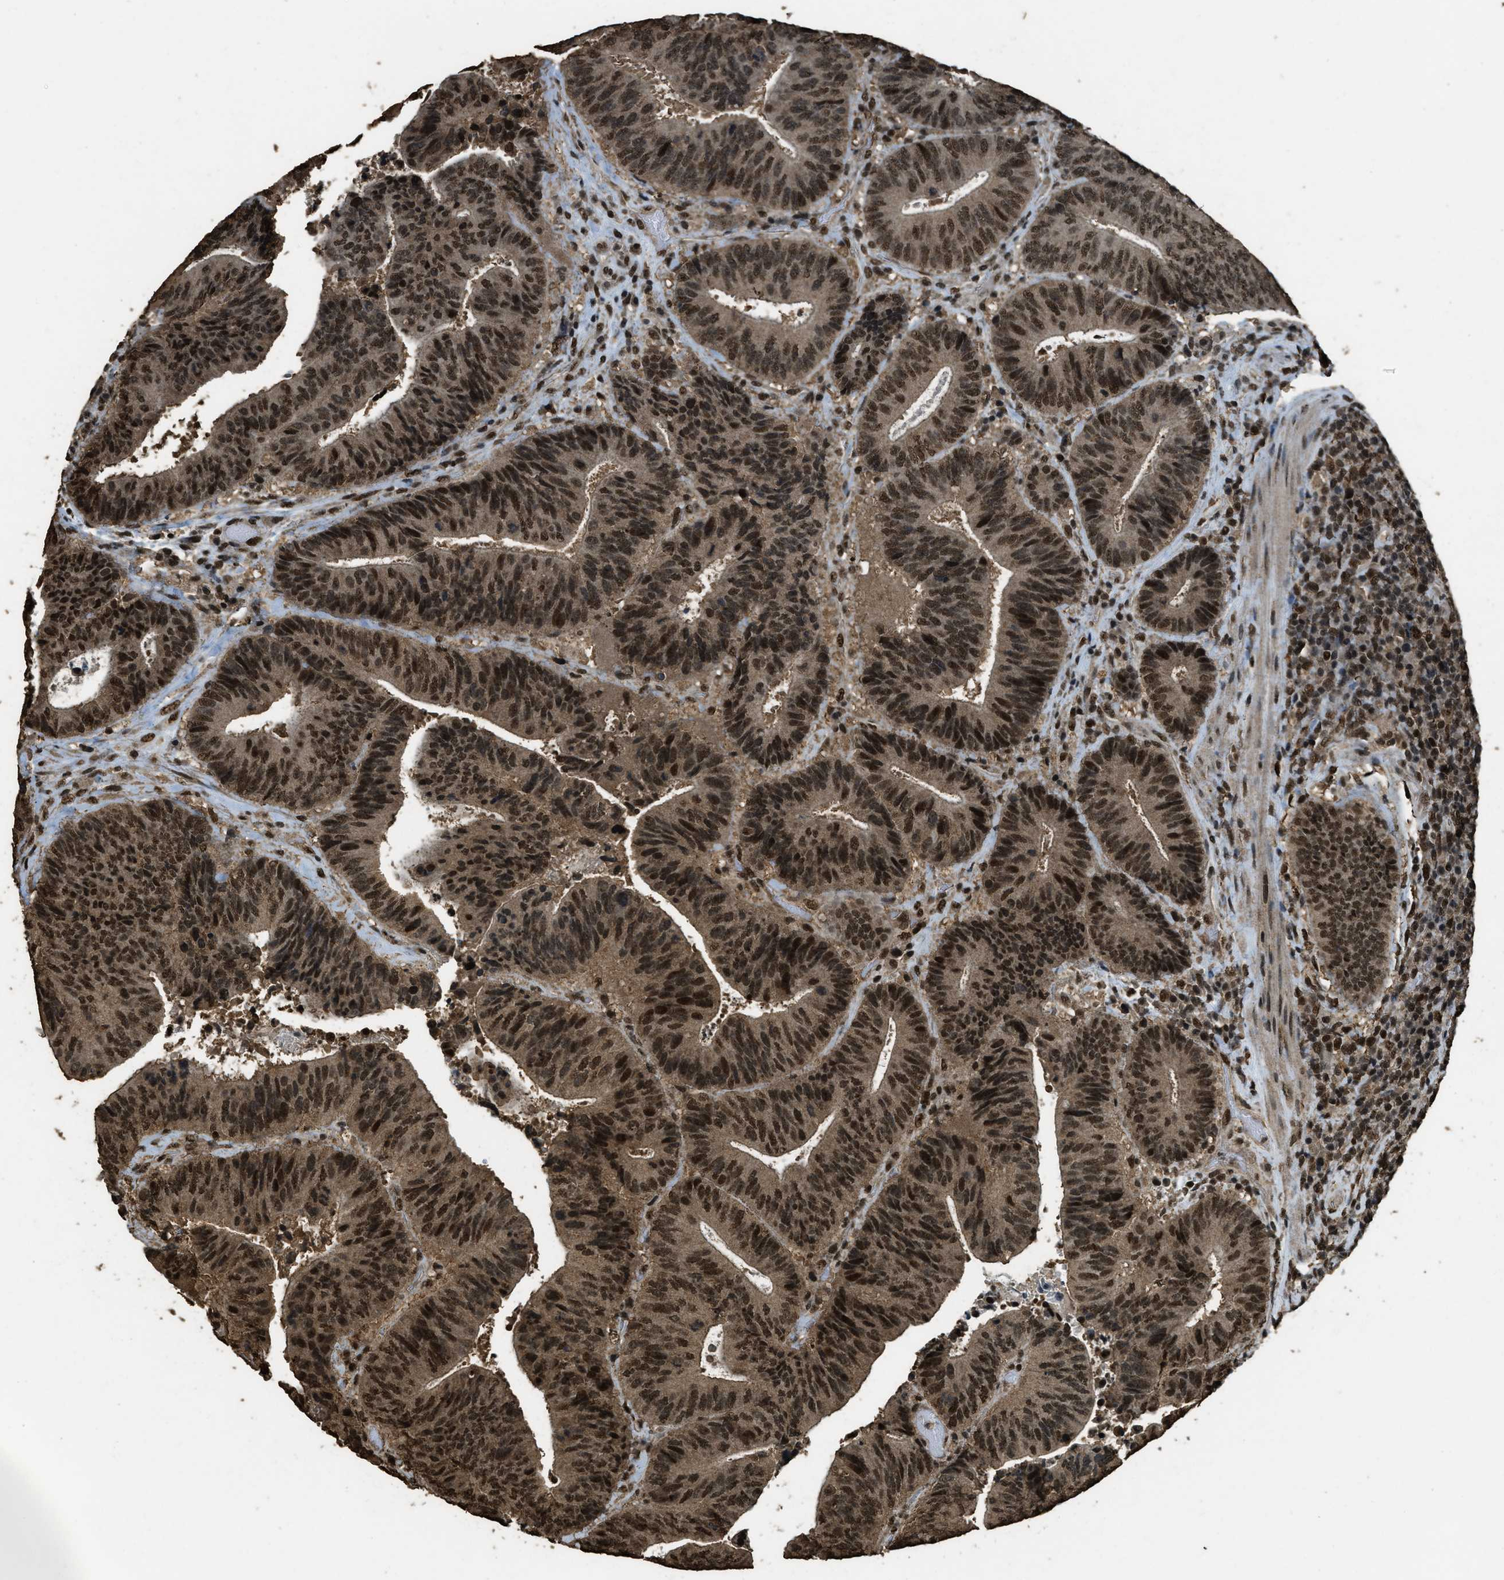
{"staining": {"intensity": "strong", "quantity": ">75%", "location": "nuclear"}, "tissue": "colorectal cancer", "cell_type": "Tumor cells", "image_type": "cancer", "snomed": [{"axis": "morphology", "description": "Adenocarcinoma, NOS"}, {"axis": "topography", "description": "Rectum"}], "caption": "Protein staining by immunohistochemistry (IHC) exhibits strong nuclear expression in approximately >75% of tumor cells in colorectal adenocarcinoma.", "gene": "MYB", "patient": {"sex": "male", "age": 72}}